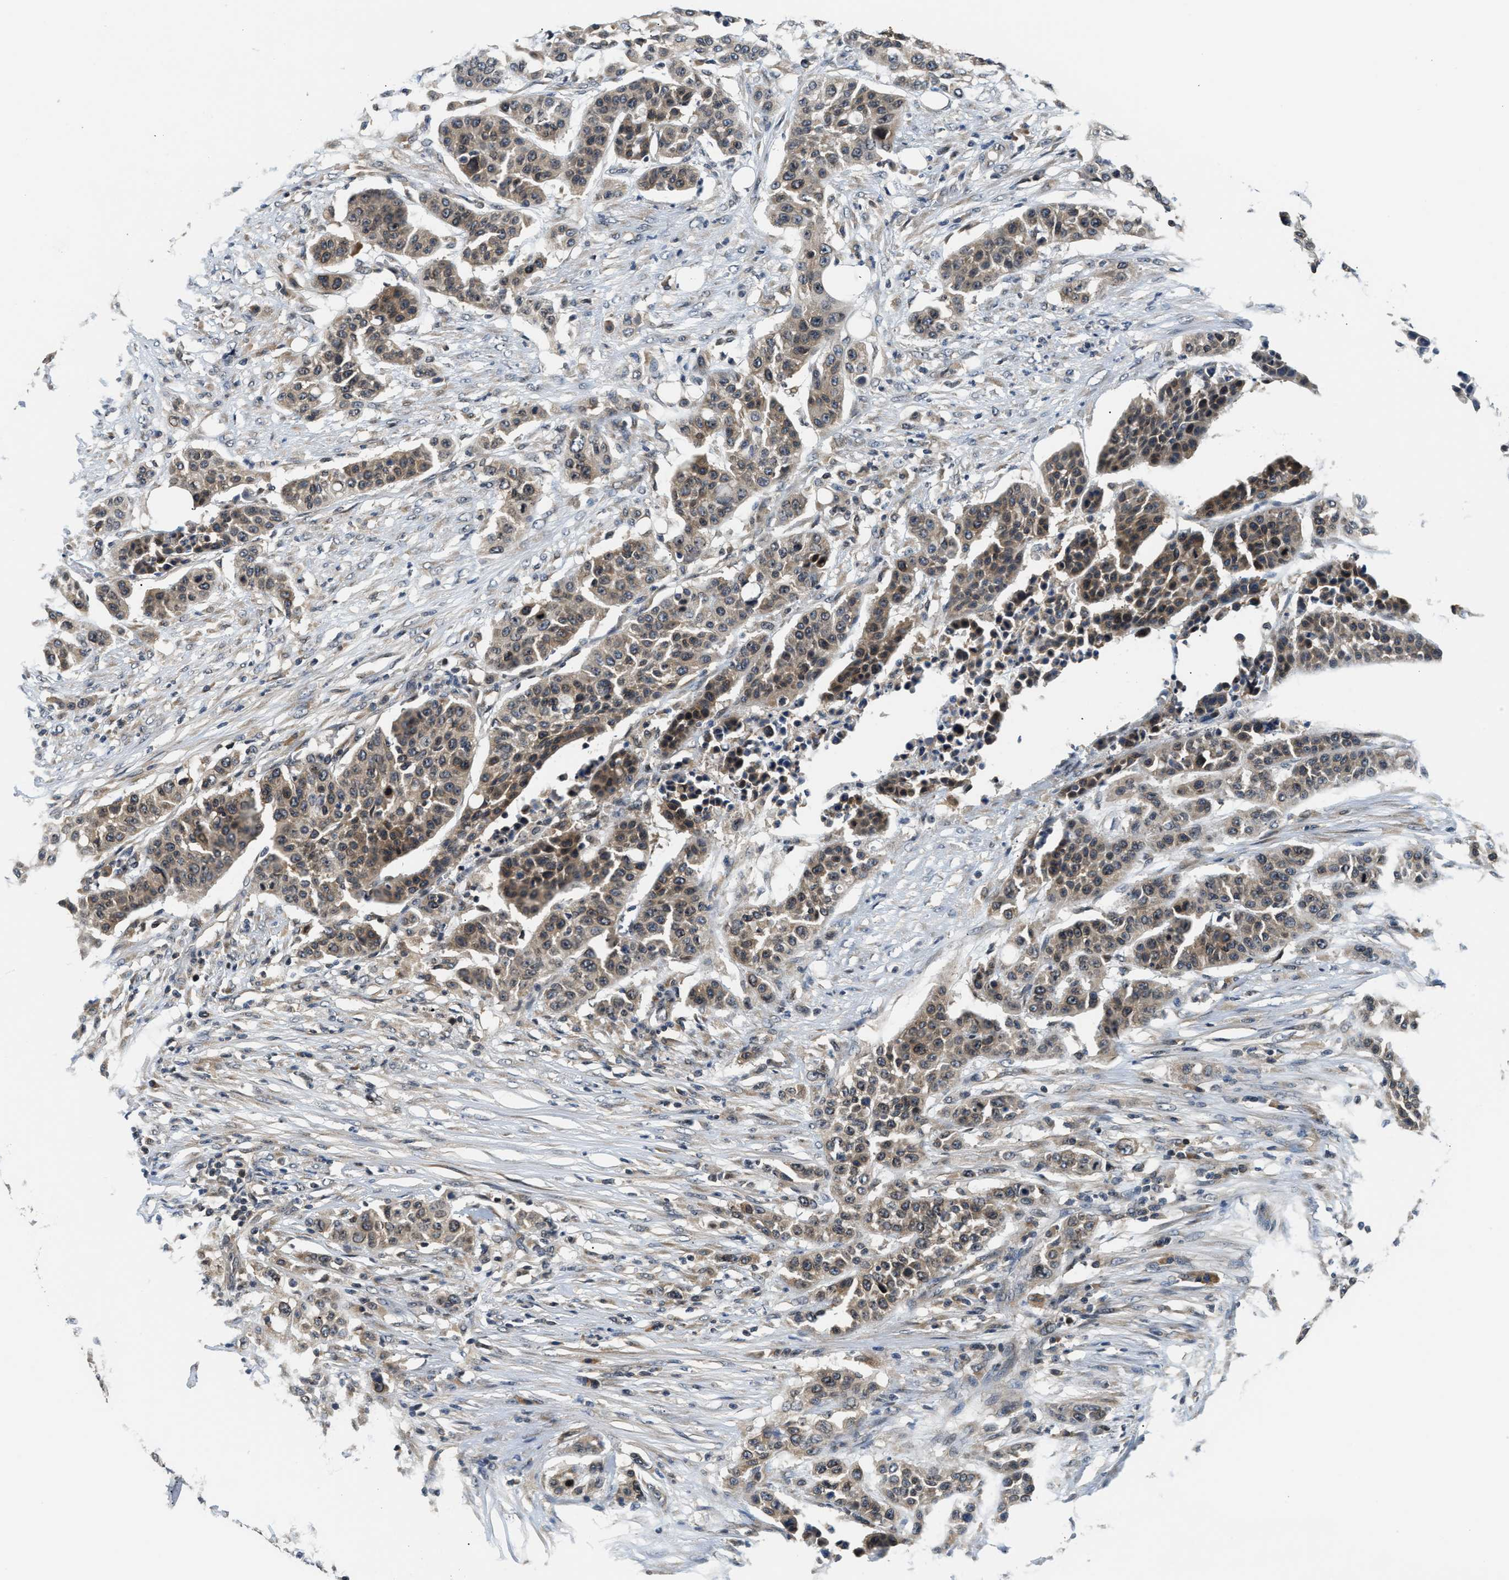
{"staining": {"intensity": "weak", "quantity": ">75%", "location": "cytoplasmic/membranous"}, "tissue": "urothelial cancer", "cell_type": "Tumor cells", "image_type": "cancer", "snomed": [{"axis": "morphology", "description": "Urothelial carcinoma, High grade"}, {"axis": "topography", "description": "Urinary bladder"}], "caption": "A histopathology image of urothelial carcinoma (high-grade) stained for a protein displays weak cytoplasmic/membranous brown staining in tumor cells.", "gene": "RAB29", "patient": {"sex": "male", "age": 74}}